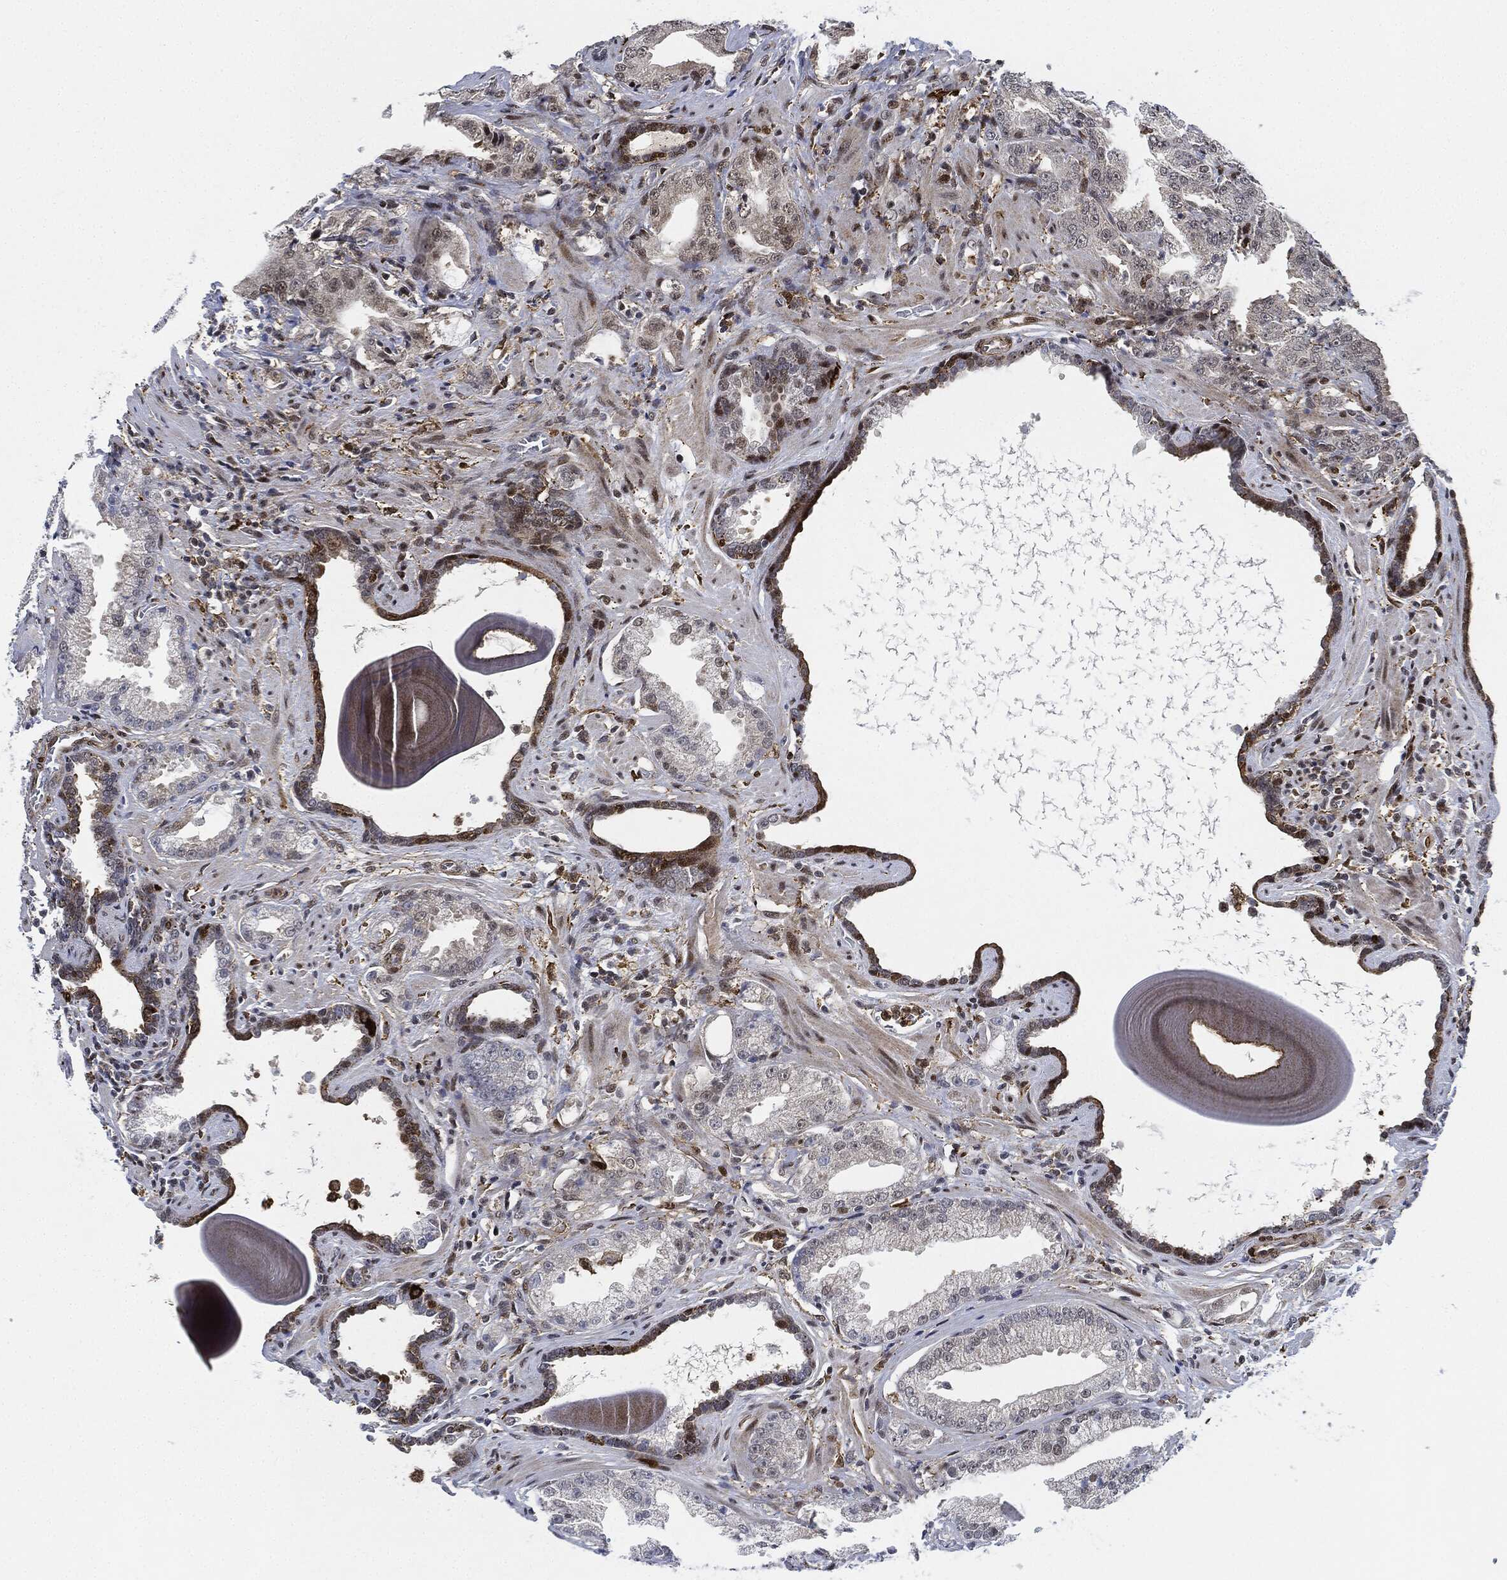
{"staining": {"intensity": "moderate", "quantity": "<25%", "location": "nuclear"}, "tissue": "prostate cancer", "cell_type": "Tumor cells", "image_type": "cancer", "snomed": [{"axis": "morphology", "description": "Adenocarcinoma, Low grade"}, {"axis": "topography", "description": "Prostate"}], "caption": "IHC photomicrograph of neoplastic tissue: prostate cancer (adenocarcinoma (low-grade)) stained using IHC displays low levels of moderate protein expression localized specifically in the nuclear of tumor cells, appearing as a nuclear brown color.", "gene": "NANOS3", "patient": {"sex": "male", "age": 62}}